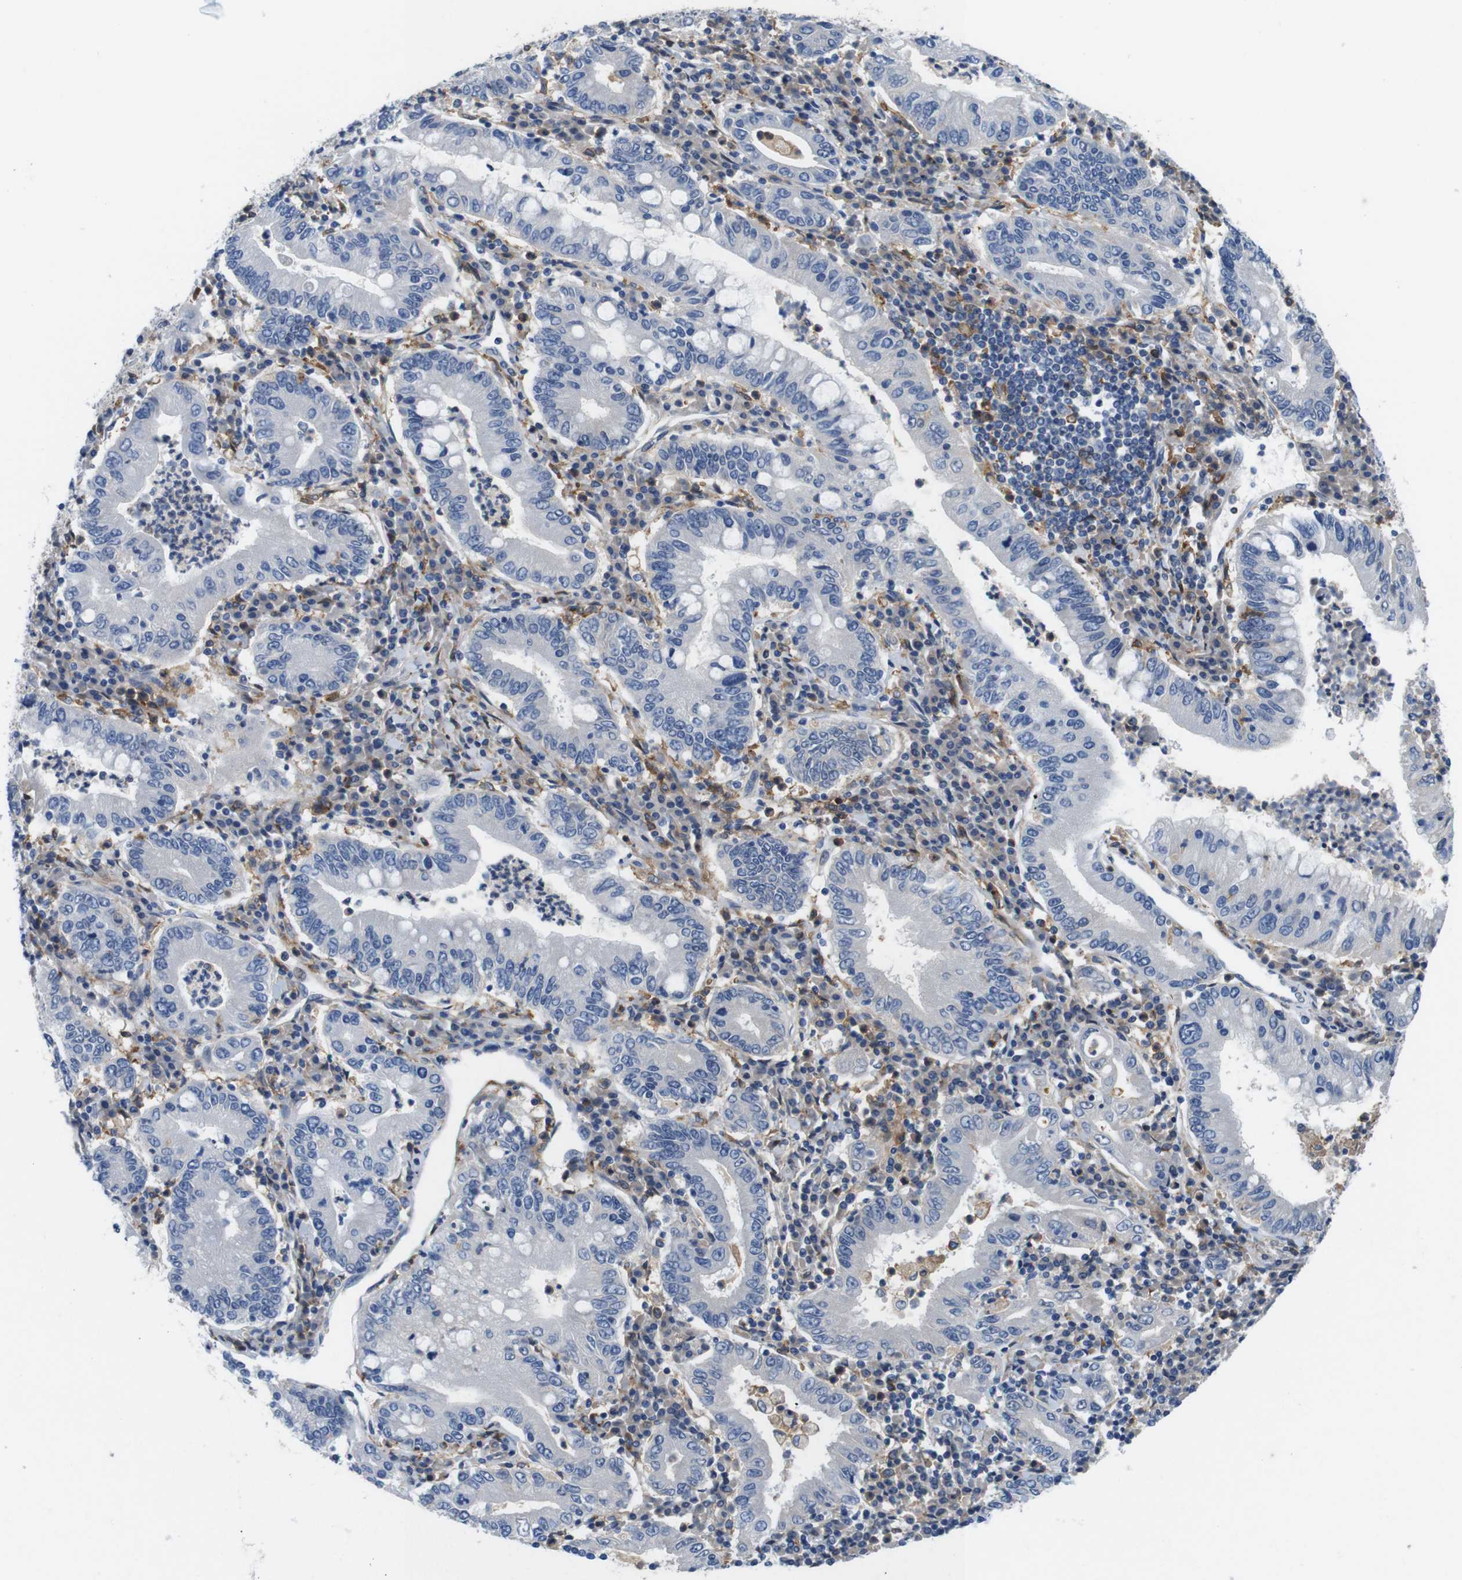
{"staining": {"intensity": "negative", "quantity": "none", "location": "none"}, "tissue": "stomach cancer", "cell_type": "Tumor cells", "image_type": "cancer", "snomed": [{"axis": "morphology", "description": "Normal tissue, NOS"}, {"axis": "morphology", "description": "Adenocarcinoma, NOS"}, {"axis": "topography", "description": "Esophagus"}, {"axis": "topography", "description": "Stomach, upper"}, {"axis": "topography", "description": "Peripheral nerve tissue"}], "caption": "Immunohistochemistry photomicrograph of human stomach adenocarcinoma stained for a protein (brown), which exhibits no expression in tumor cells. (DAB (3,3'-diaminobenzidine) IHC visualized using brightfield microscopy, high magnification).", "gene": "CD300C", "patient": {"sex": "male", "age": 62}}